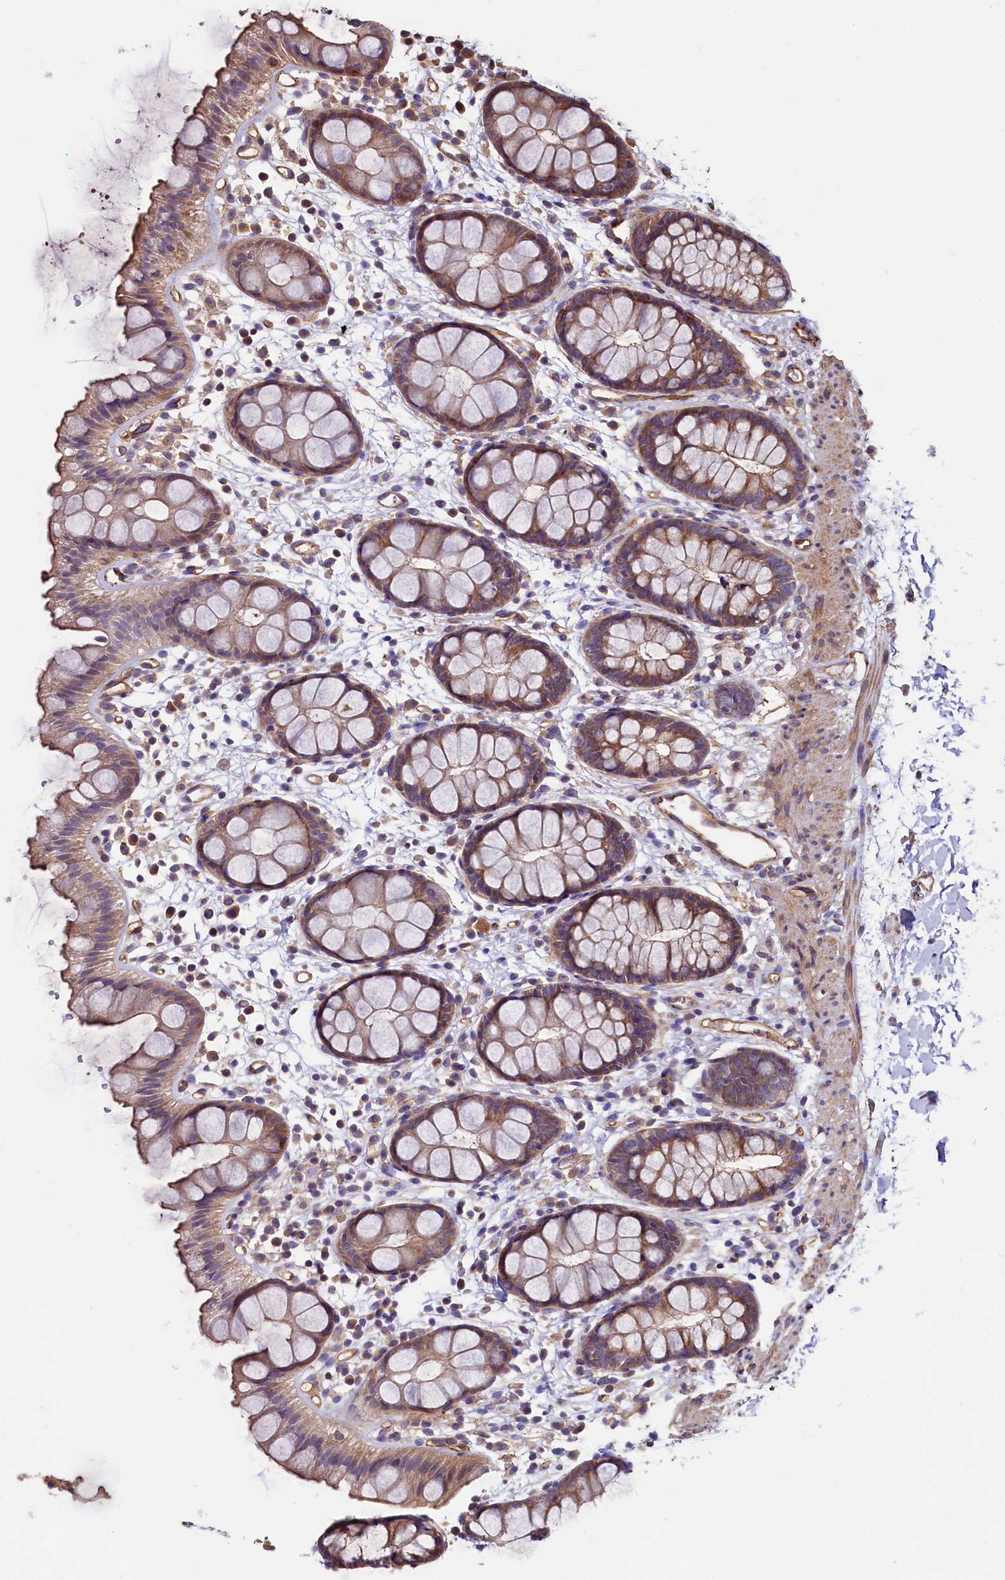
{"staining": {"intensity": "moderate", "quantity": "25%-75%", "location": "cytoplasmic/membranous"}, "tissue": "rectum", "cell_type": "Glandular cells", "image_type": "normal", "snomed": [{"axis": "morphology", "description": "Normal tissue, NOS"}, {"axis": "topography", "description": "Rectum"}], "caption": "Immunohistochemical staining of benign human rectum exhibits medium levels of moderate cytoplasmic/membranous positivity in approximately 25%-75% of glandular cells.", "gene": "KLHDC4", "patient": {"sex": "female", "age": 65}}